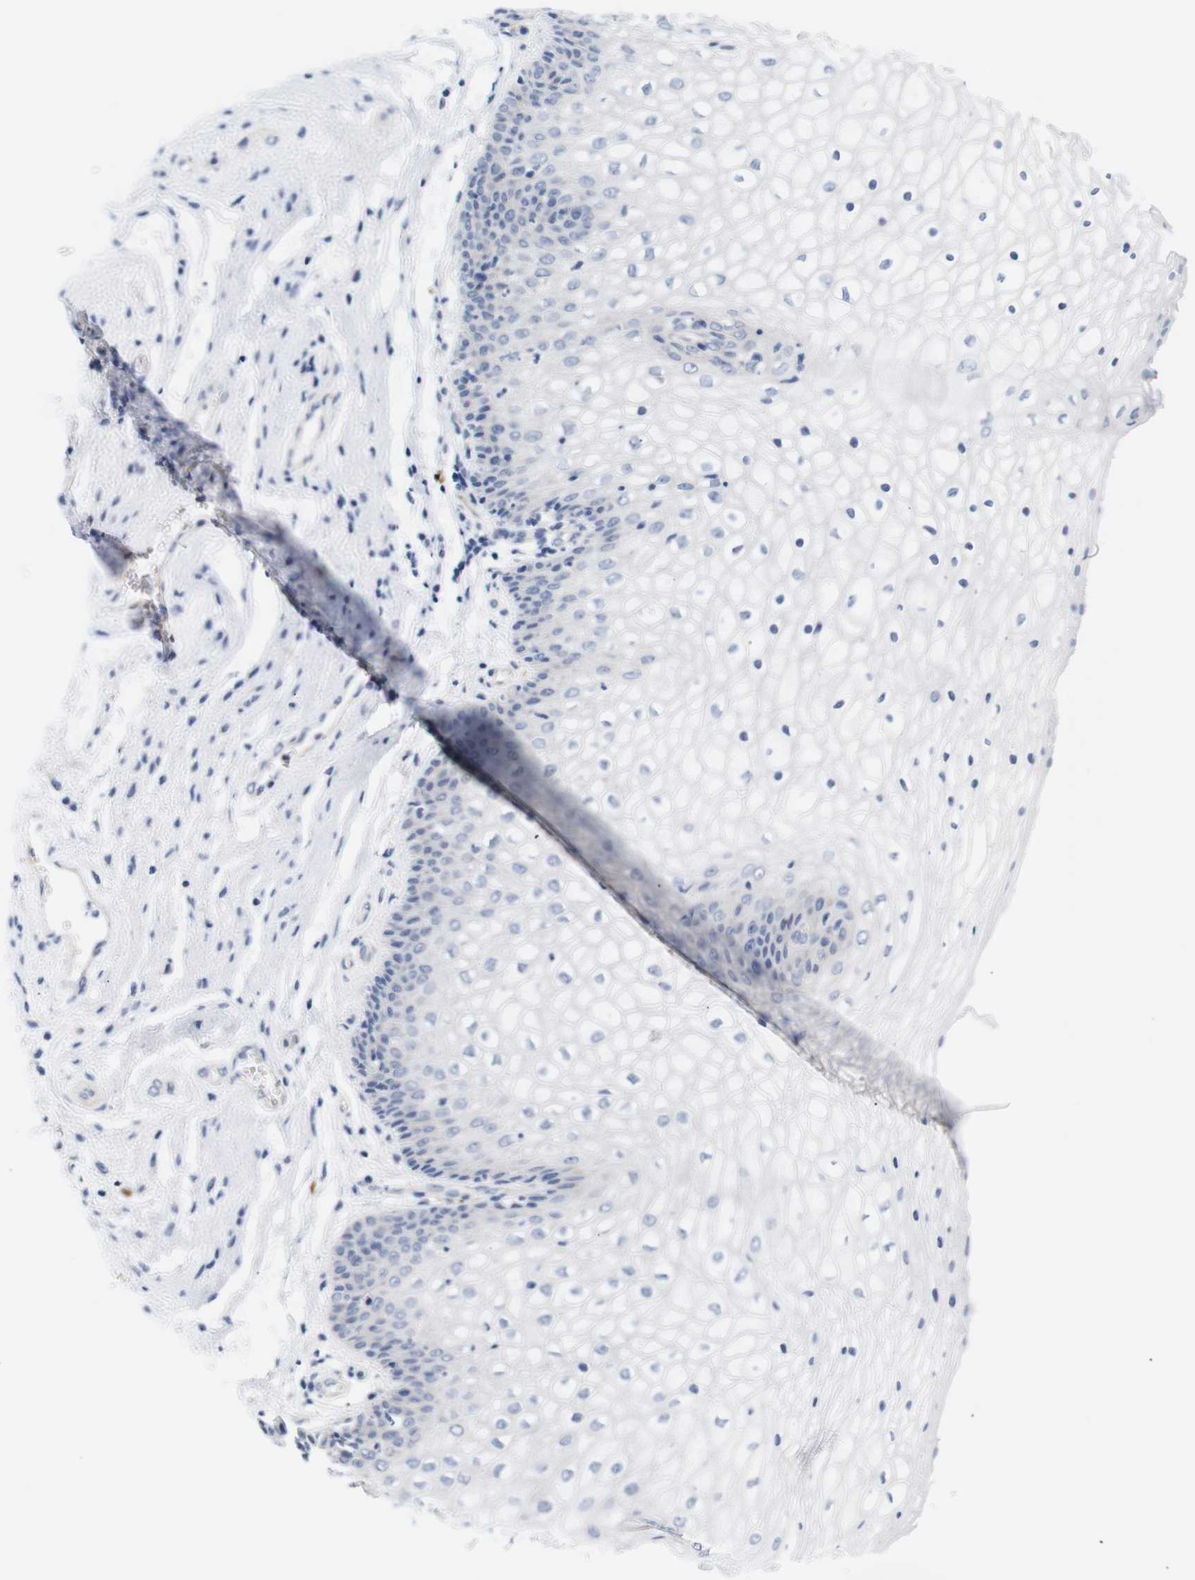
{"staining": {"intensity": "negative", "quantity": "none", "location": "none"}, "tissue": "vagina", "cell_type": "Squamous epithelial cells", "image_type": "normal", "snomed": [{"axis": "morphology", "description": "Normal tissue, NOS"}, {"axis": "topography", "description": "Vagina"}], "caption": "IHC micrograph of normal vagina stained for a protein (brown), which reveals no staining in squamous epithelial cells.", "gene": "STMN3", "patient": {"sex": "female", "age": 34}}